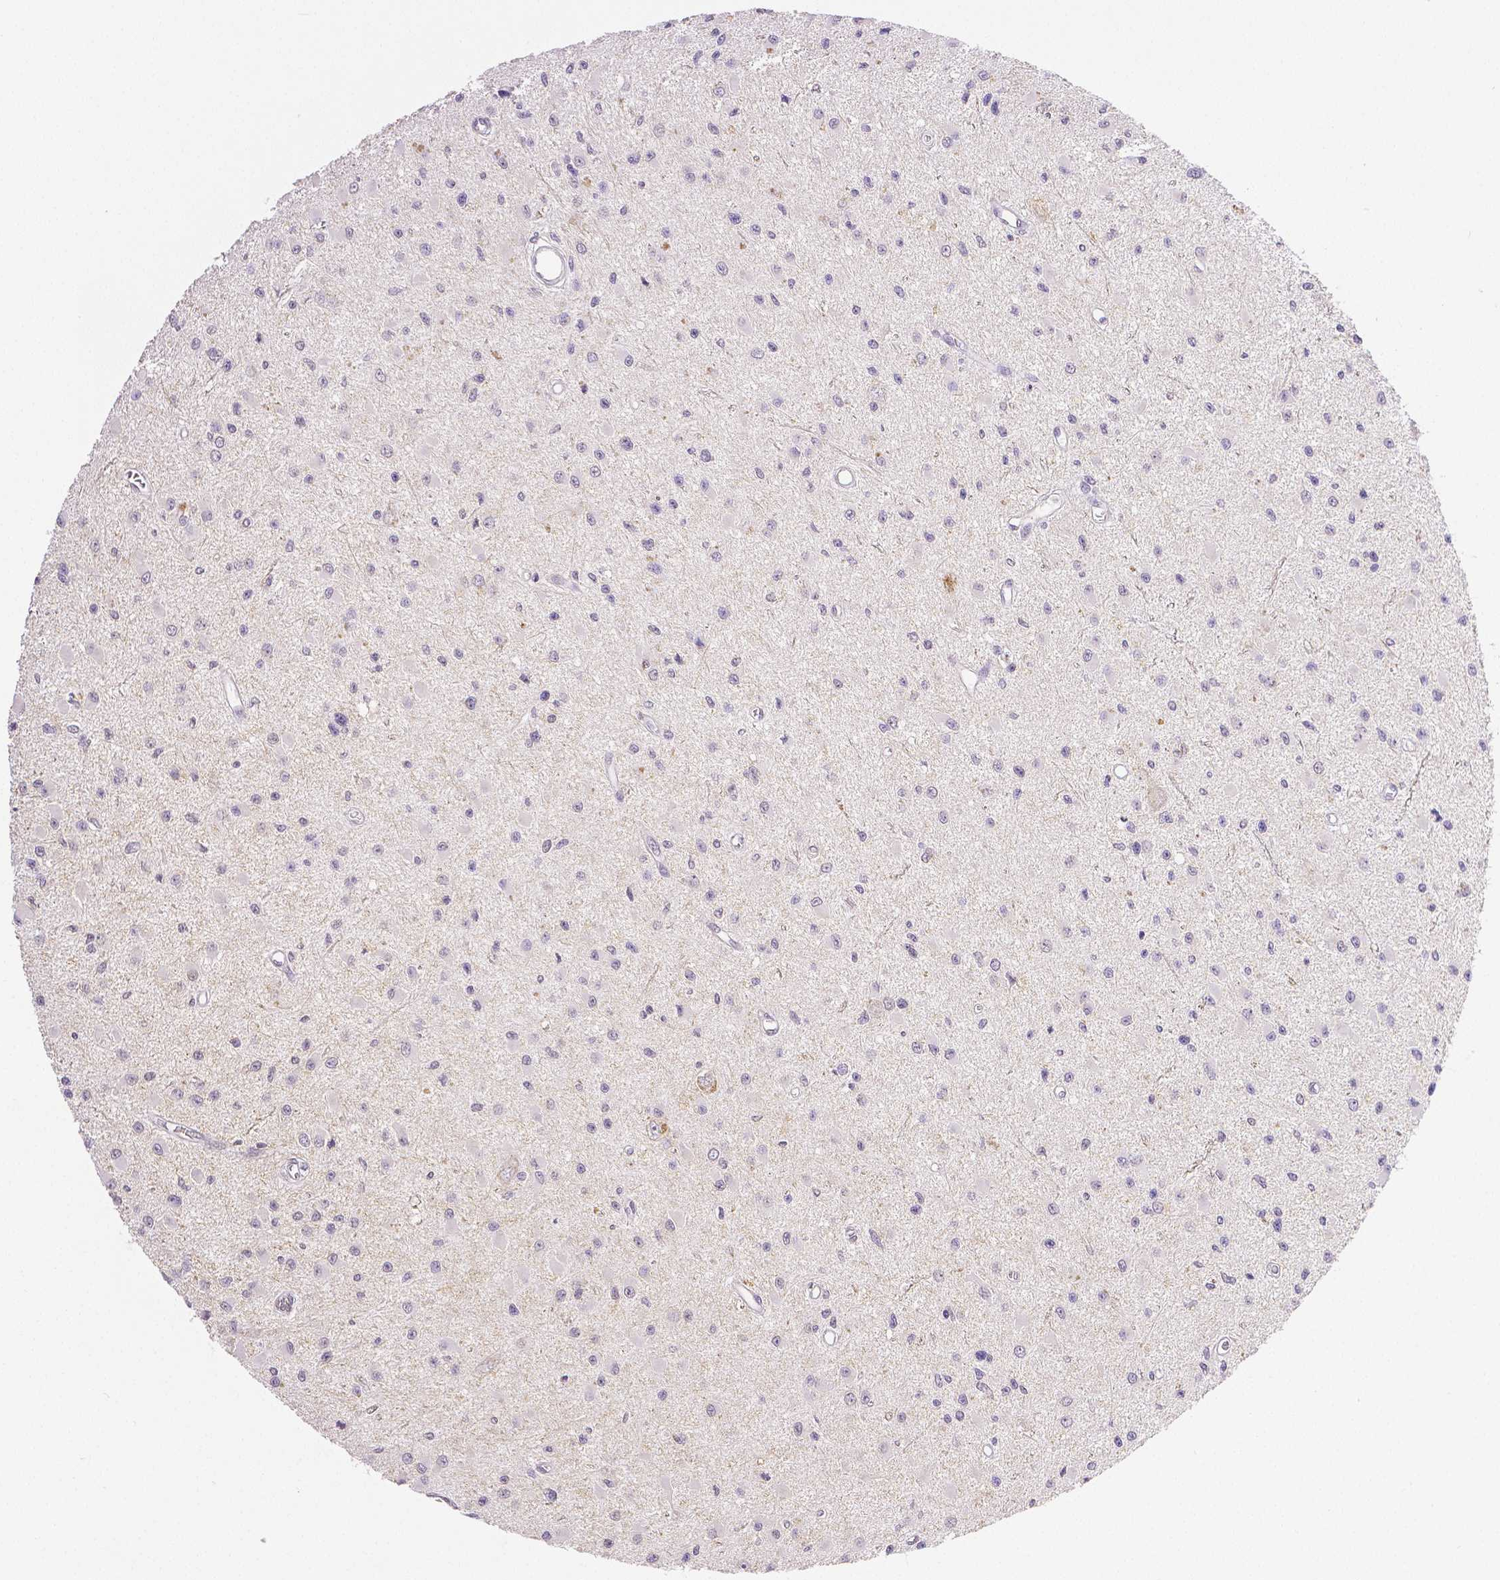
{"staining": {"intensity": "negative", "quantity": "none", "location": "none"}, "tissue": "glioma", "cell_type": "Tumor cells", "image_type": "cancer", "snomed": [{"axis": "morphology", "description": "Glioma, malignant, High grade"}, {"axis": "topography", "description": "Brain"}], "caption": "Malignant glioma (high-grade) stained for a protein using immunohistochemistry exhibits no positivity tumor cells.", "gene": "THY1", "patient": {"sex": "male", "age": 54}}